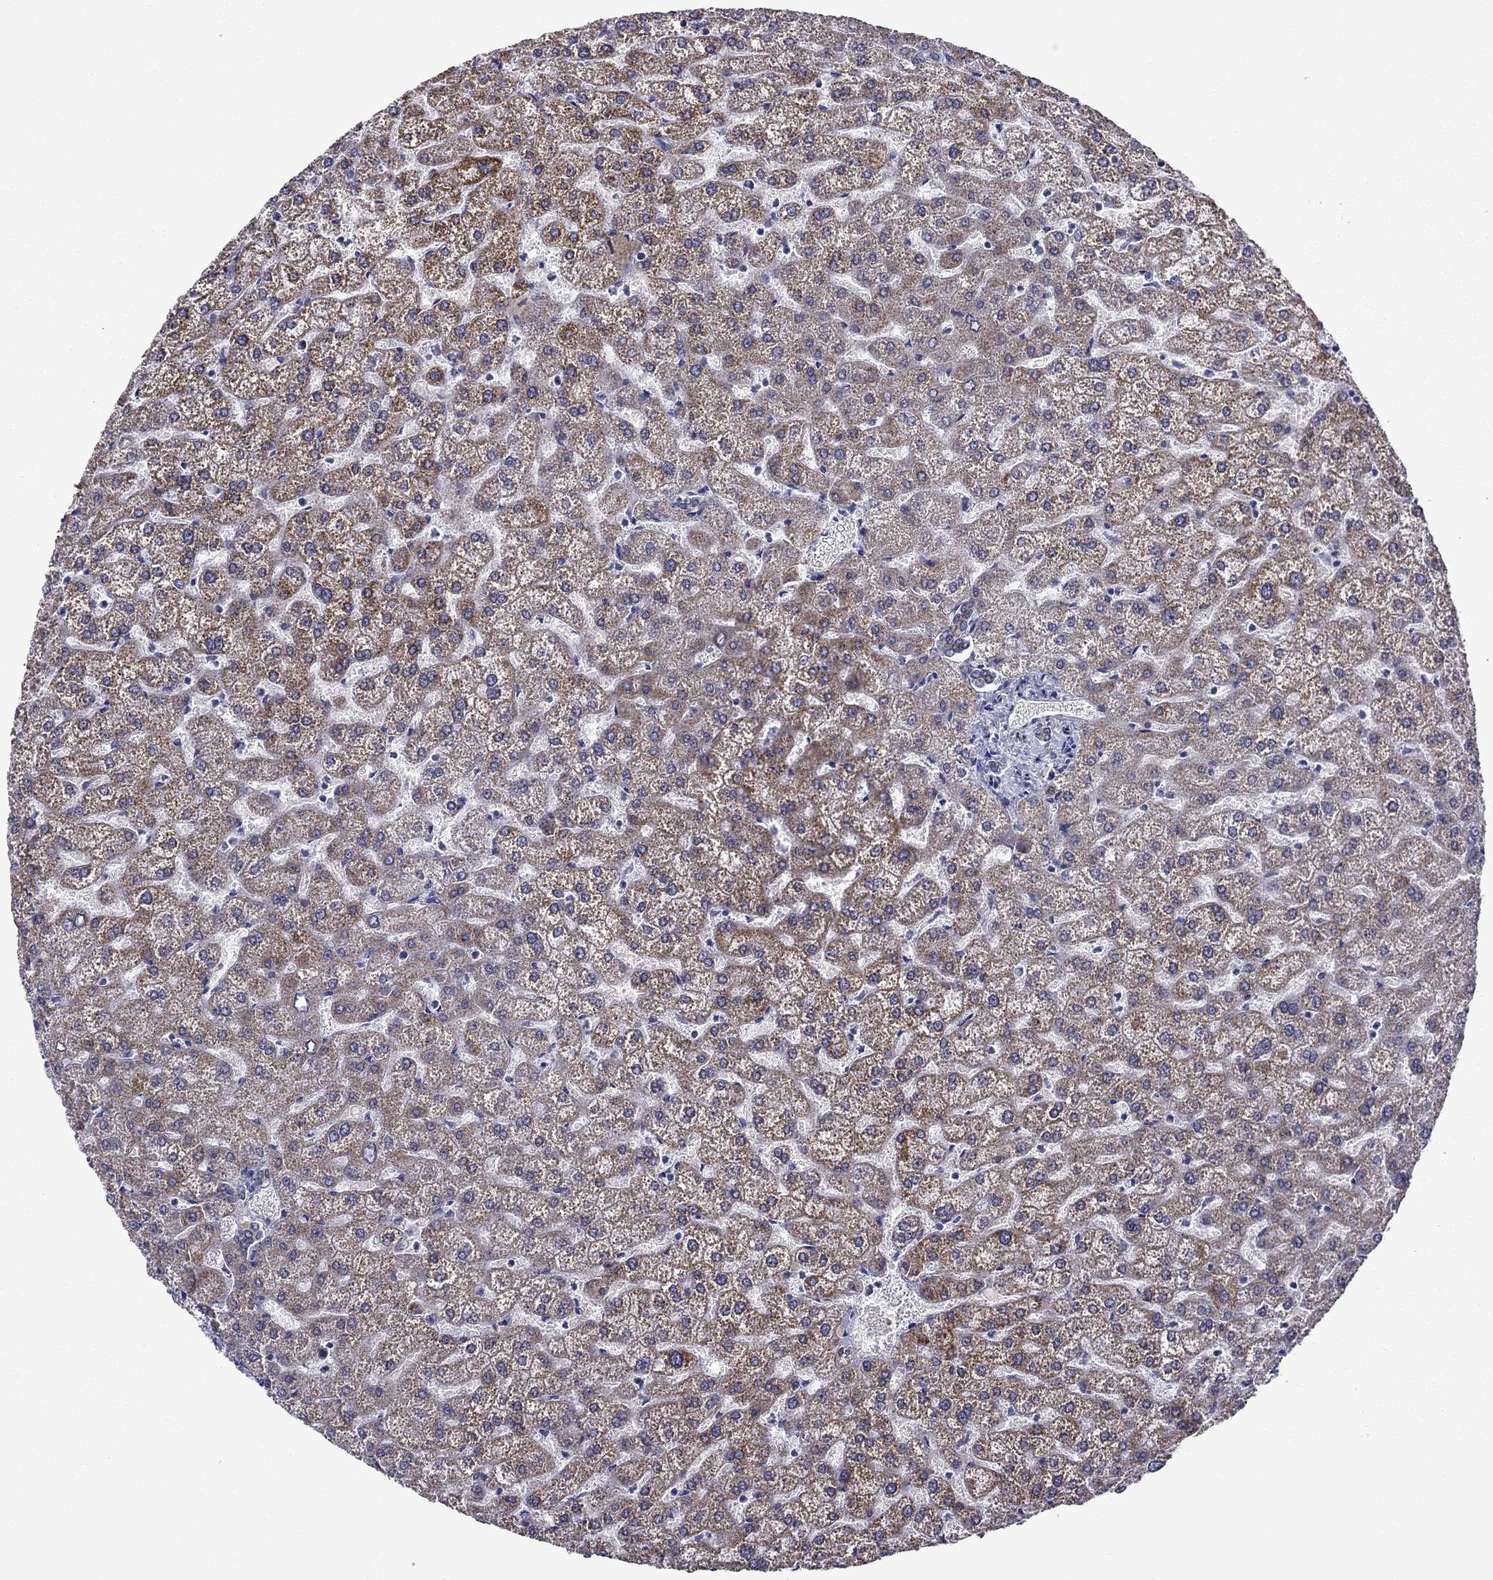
{"staining": {"intensity": "strong", "quantity": ">75%", "location": "cytoplasmic/membranous"}, "tissue": "liver", "cell_type": "Cholangiocytes", "image_type": "normal", "snomed": [{"axis": "morphology", "description": "Normal tissue, NOS"}, {"axis": "topography", "description": "Liver"}], "caption": "DAB immunohistochemical staining of benign human liver reveals strong cytoplasmic/membranous protein staining in approximately >75% of cholangiocytes. (Brightfield microscopy of DAB IHC at high magnification).", "gene": "LMO7", "patient": {"sex": "female", "age": 32}}